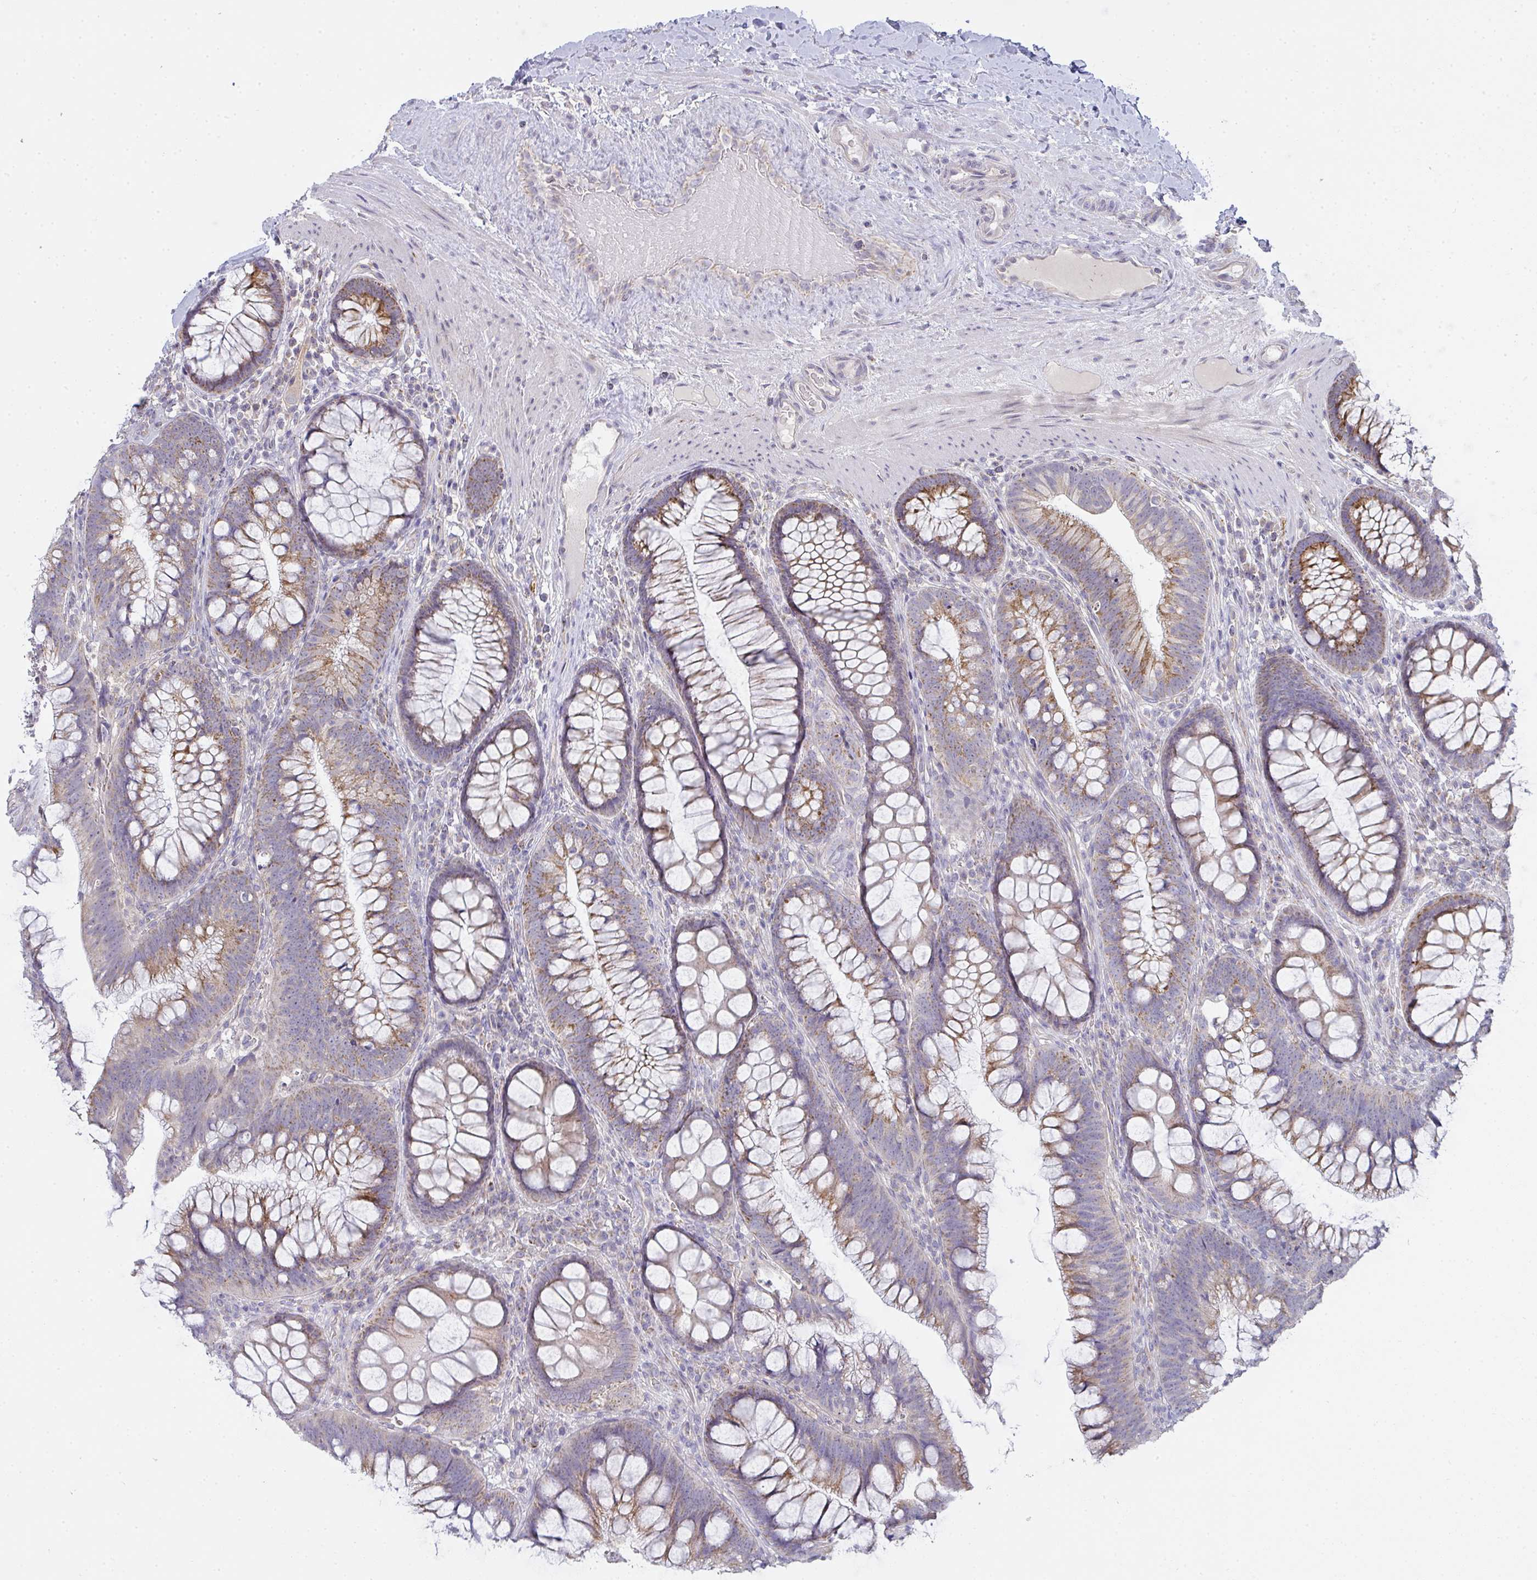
{"staining": {"intensity": "negative", "quantity": "none", "location": "none"}, "tissue": "colon", "cell_type": "Endothelial cells", "image_type": "normal", "snomed": [{"axis": "morphology", "description": "Normal tissue, NOS"}, {"axis": "morphology", "description": "Adenoma, NOS"}, {"axis": "topography", "description": "Soft tissue"}, {"axis": "topography", "description": "Colon"}], "caption": "IHC histopathology image of normal colon: colon stained with DAB (3,3'-diaminobenzidine) displays no significant protein staining in endothelial cells.", "gene": "TMEM219", "patient": {"sex": "male", "age": 47}}